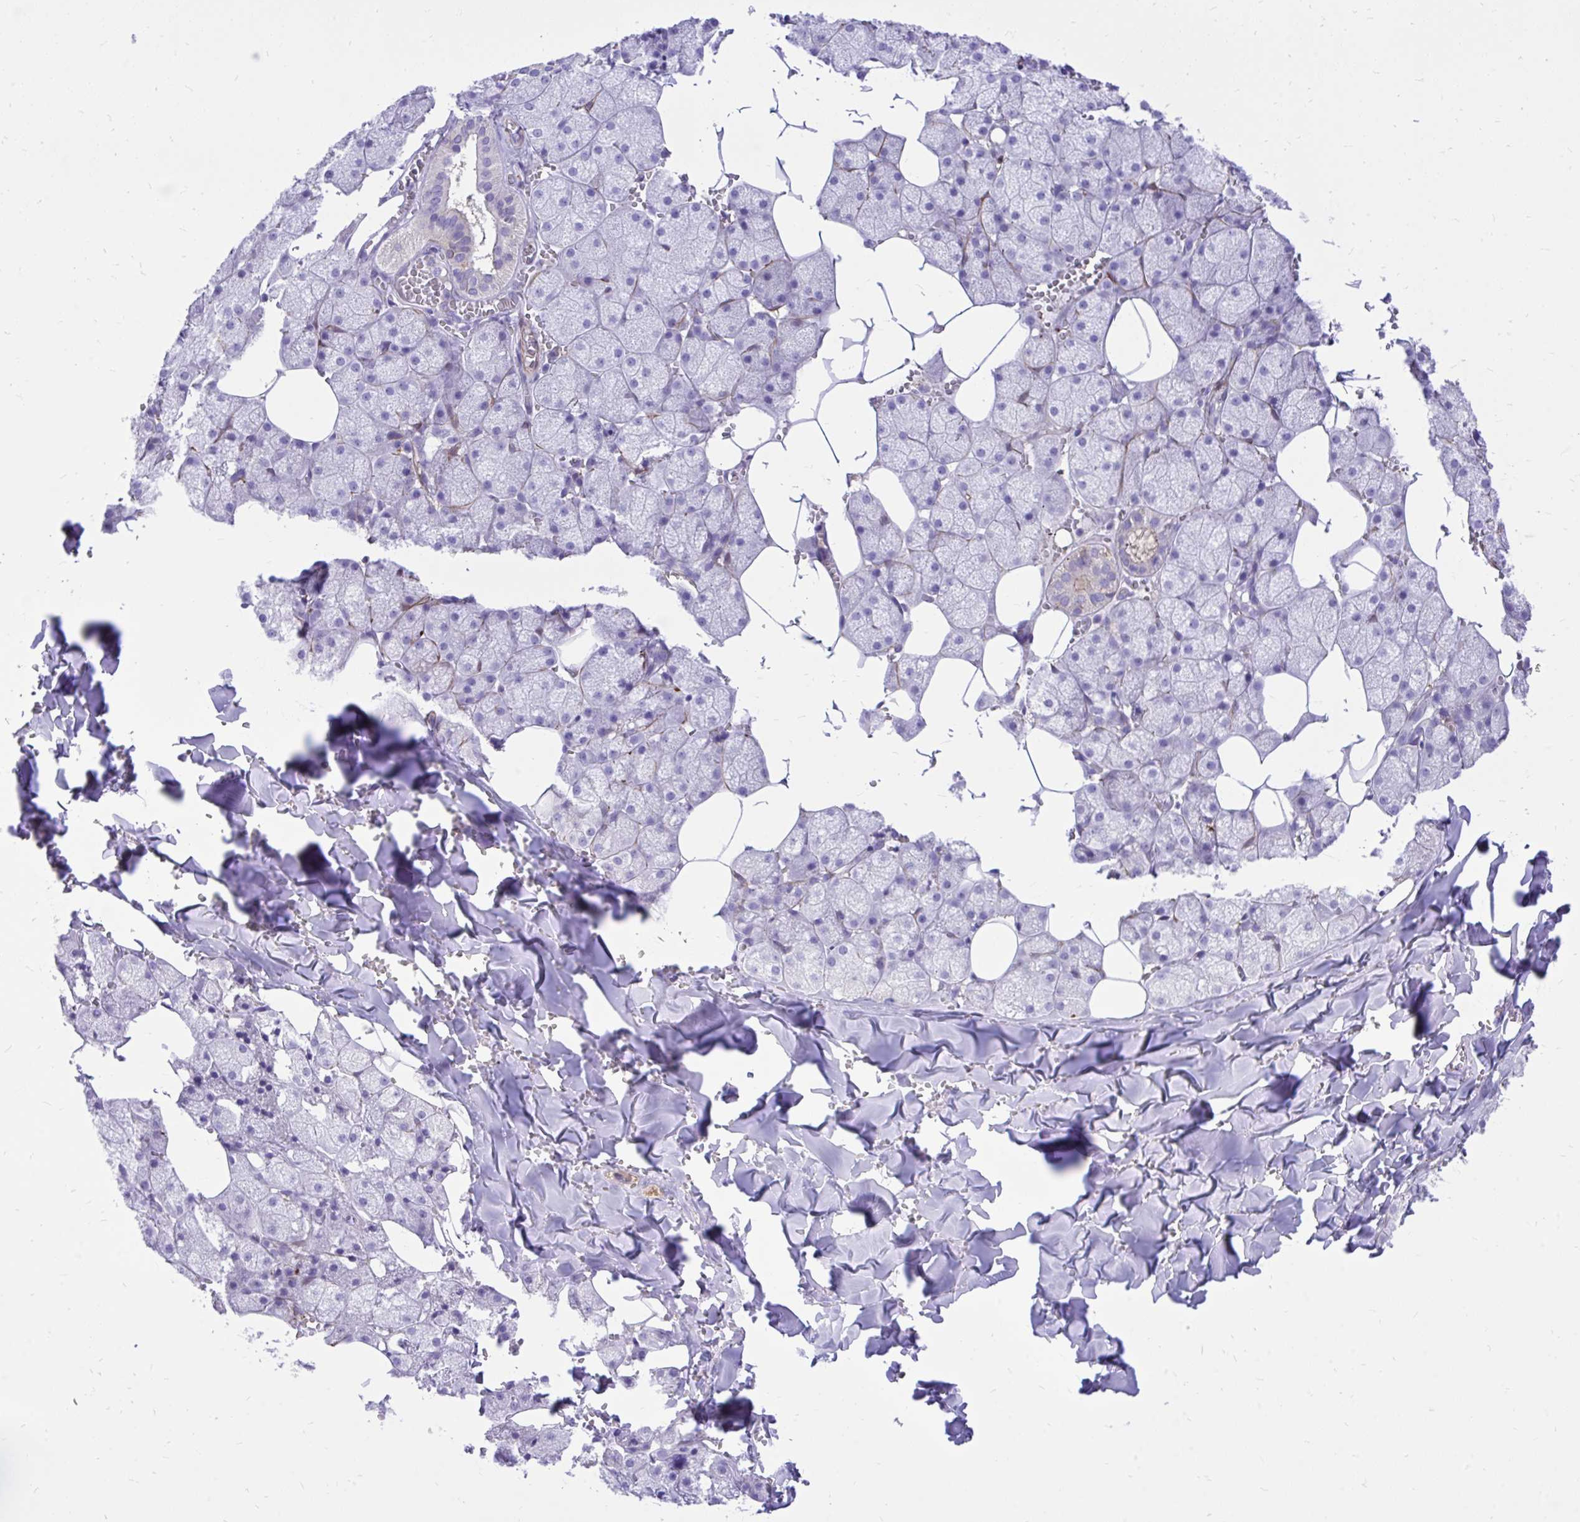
{"staining": {"intensity": "moderate", "quantity": "<25%", "location": "cytoplasmic/membranous"}, "tissue": "salivary gland", "cell_type": "Glandular cells", "image_type": "normal", "snomed": [{"axis": "morphology", "description": "Normal tissue, NOS"}, {"axis": "topography", "description": "Salivary gland"}, {"axis": "topography", "description": "Peripheral nerve tissue"}], "caption": "Immunohistochemical staining of normal human salivary gland exhibits moderate cytoplasmic/membranous protein expression in approximately <25% of glandular cells.", "gene": "TLR7", "patient": {"sex": "male", "age": 38}}